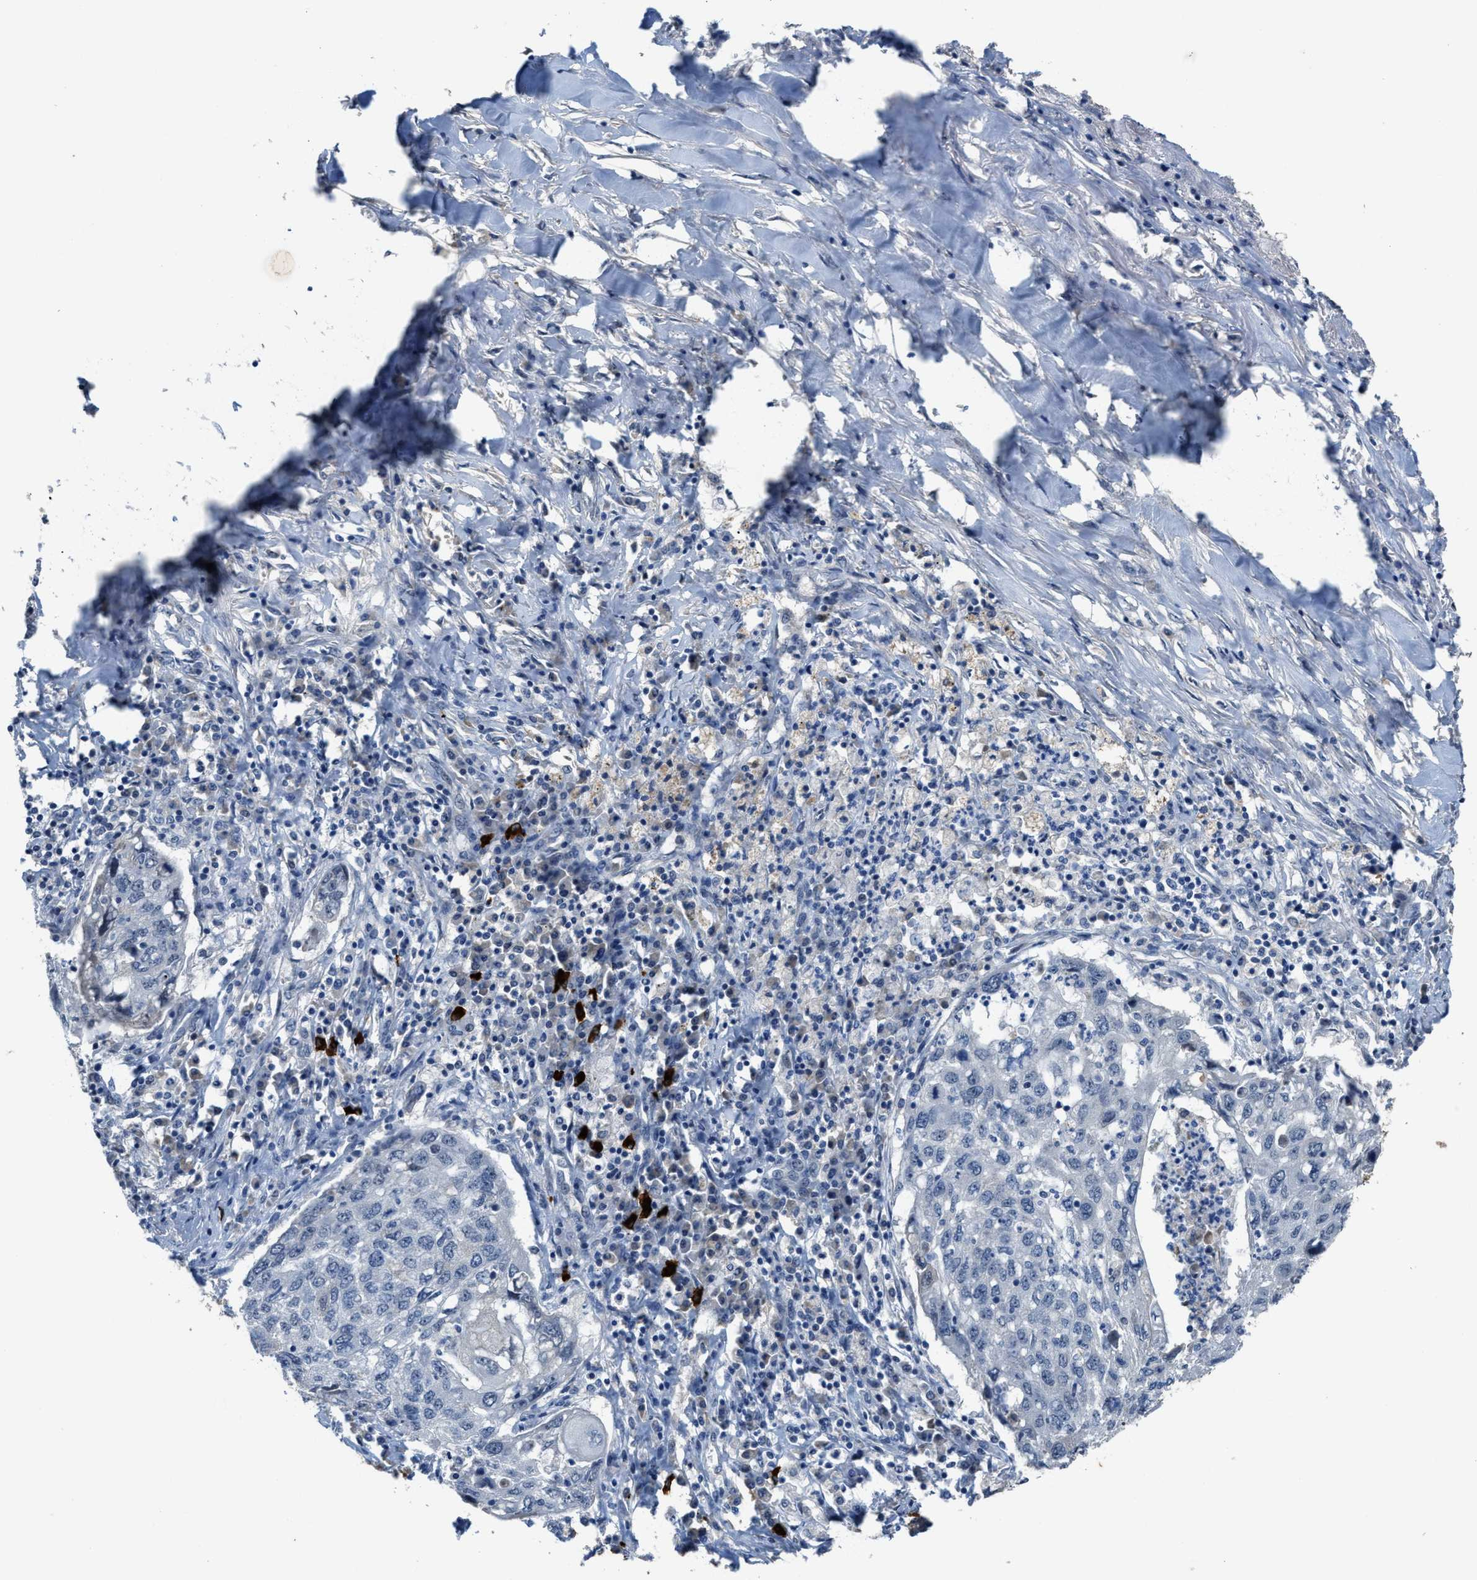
{"staining": {"intensity": "negative", "quantity": "none", "location": "none"}, "tissue": "lung cancer", "cell_type": "Tumor cells", "image_type": "cancer", "snomed": [{"axis": "morphology", "description": "Squamous cell carcinoma, NOS"}, {"axis": "topography", "description": "Lung"}], "caption": "Immunohistochemical staining of human lung cancer shows no significant expression in tumor cells. Brightfield microscopy of immunohistochemistry stained with DAB (3,3'-diaminobenzidine) (brown) and hematoxylin (blue), captured at high magnification.", "gene": "ZNF783", "patient": {"sex": "female", "age": 63}}